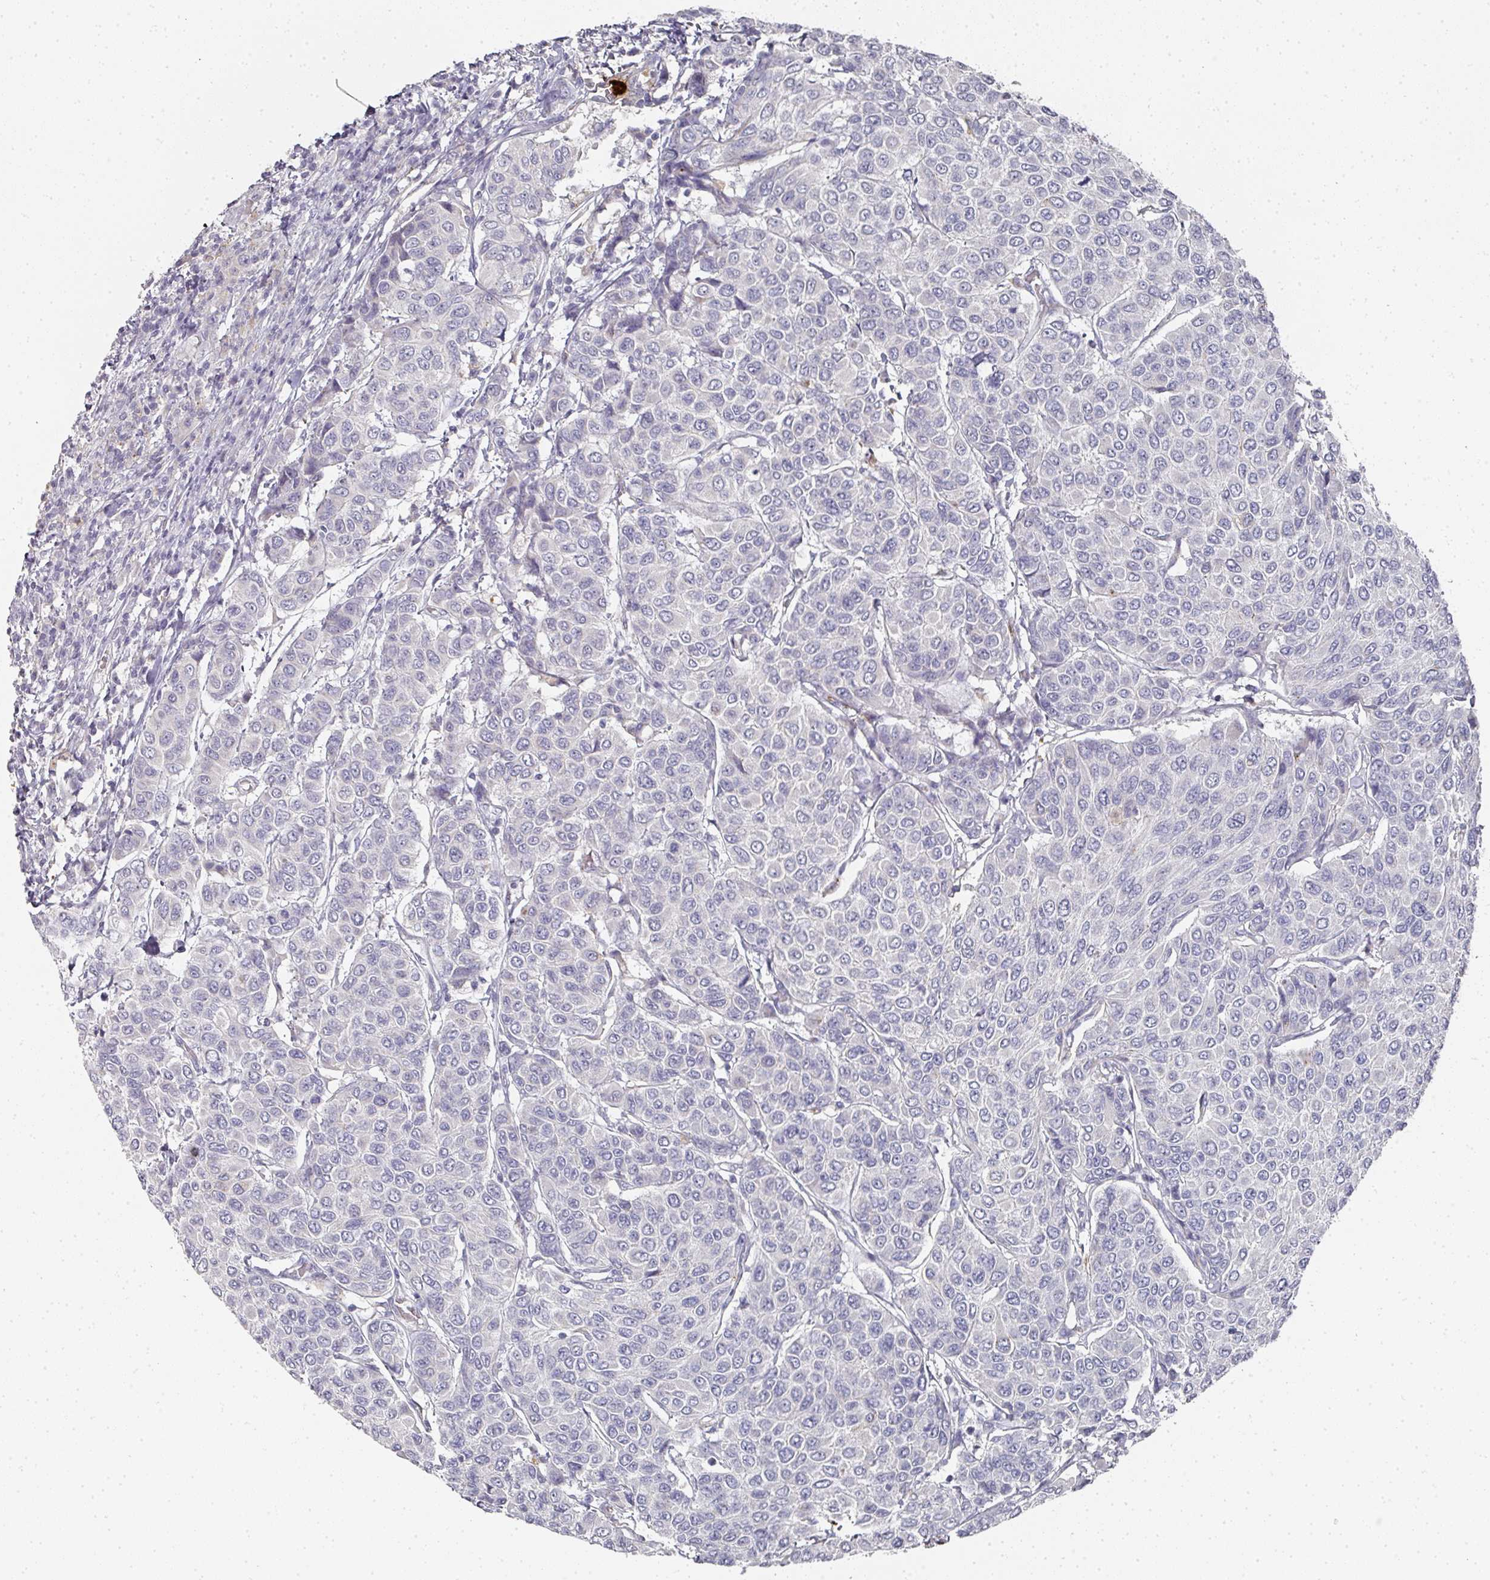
{"staining": {"intensity": "negative", "quantity": "none", "location": "none"}, "tissue": "breast cancer", "cell_type": "Tumor cells", "image_type": "cancer", "snomed": [{"axis": "morphology", "description": "Duct carcinoma"}, {"axis": "topography", "description": "Breast"}], "caption": "Immunohistochemistry of intraductal carcinoma (breast) shows no expression in tumor cells.", "gene": "CAMP", "patient": {"sex": "female", "age": 55}}